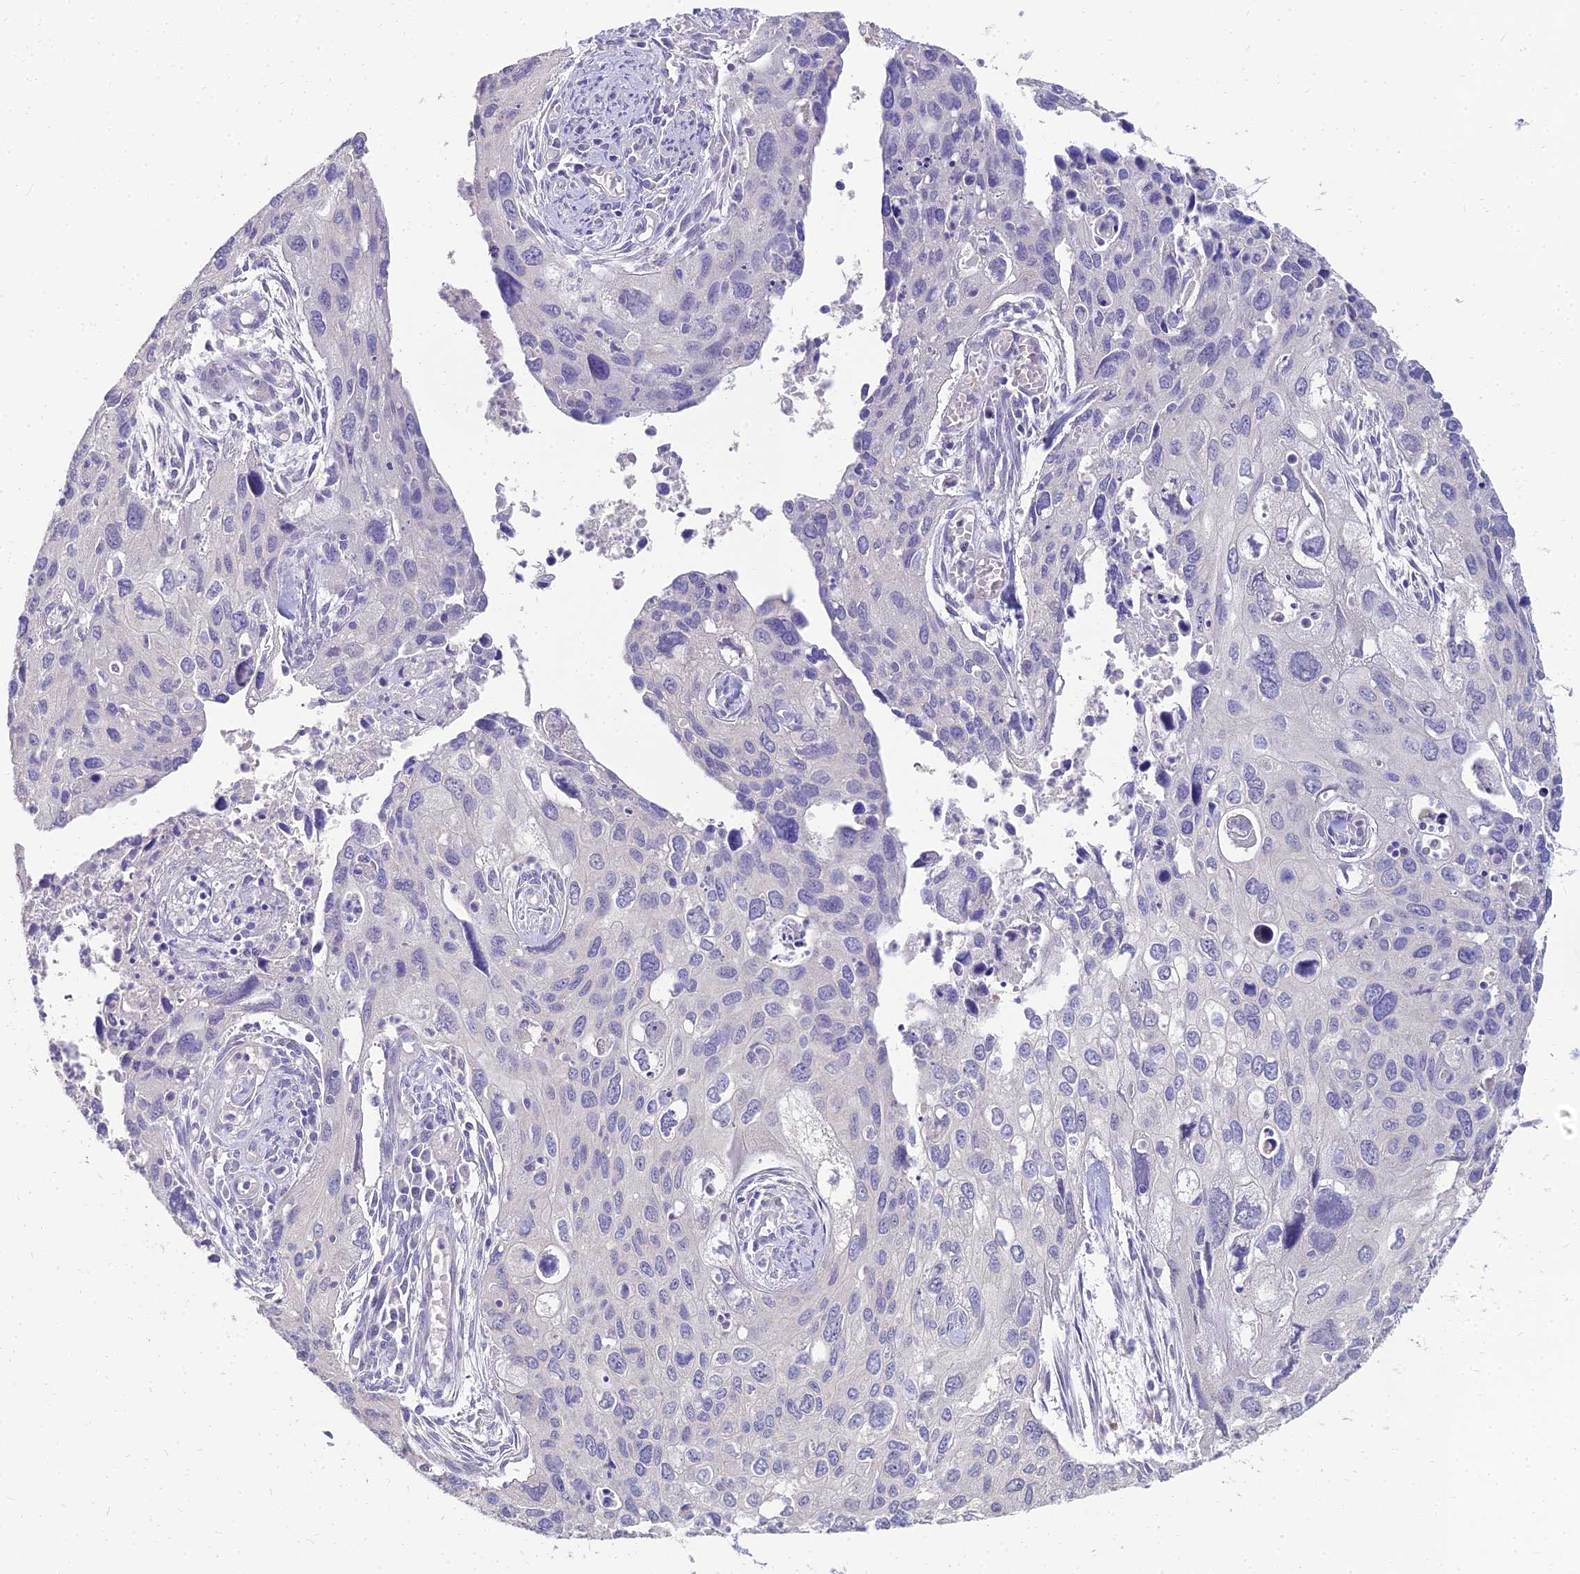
{"staining": {"intensity": "negative", "quantity": "none", "location": "none"}, "tissue": "cervical cancer", "cell_type": "Tumor cells", "image_type": "cancer", "snomed": [{"axis": "morphology", "description": "Squamous cell carcinoma, NOS"}, {"axis": "topography", "description": "Cervix"}], "caption": "Immunohistochemistry (IHC) photomicrograph of human cervical cancer (squamous cell carcinoma) stained for a protein (brown), which reveals no positivity in tumor cells.", "gene": "NPY", "patient": {"sex": "female", "age": 55}}